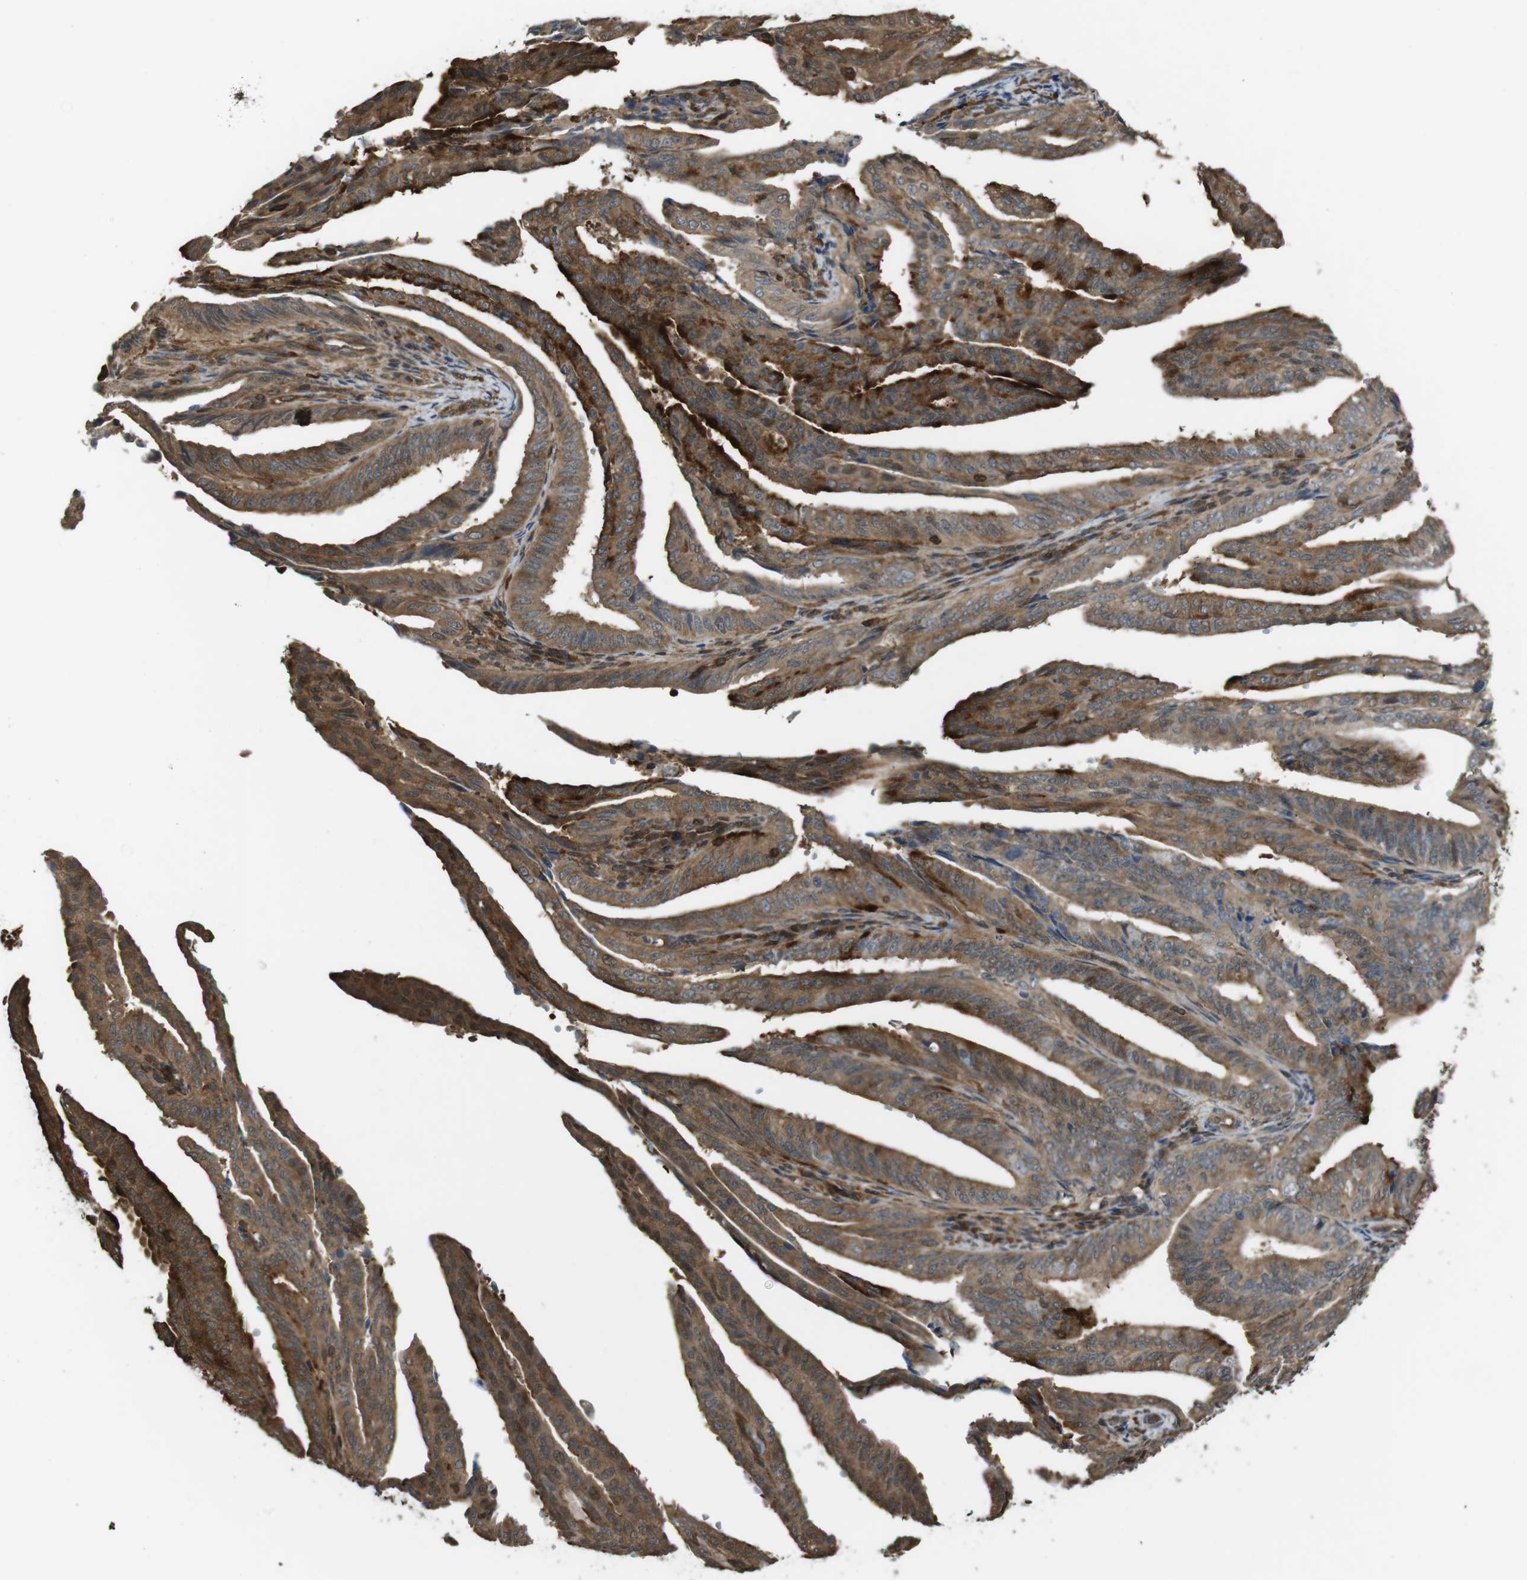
{"staining": {"intensity": "strong", "quantity": ">75%", "location": "cytoplasmic/membranous"}, "tissue": "endometrial cancer", "cell_type": "Tumor cells", "image_type": "cancer", "snomed": [{"axis": "morphology", "description": "Adenocarcinoma, NOS"}, {"axis": "topography", "description": "Endometrium"}], "caption": "Brown immunohistochemical staining in human endometrial adenocarcinoma demonstrates strong cytoplasmic/membranous staining in about >75% of tumor cells.", "gene": "ARHGDIA", "patient": {"sex": "female", "age": 58}}